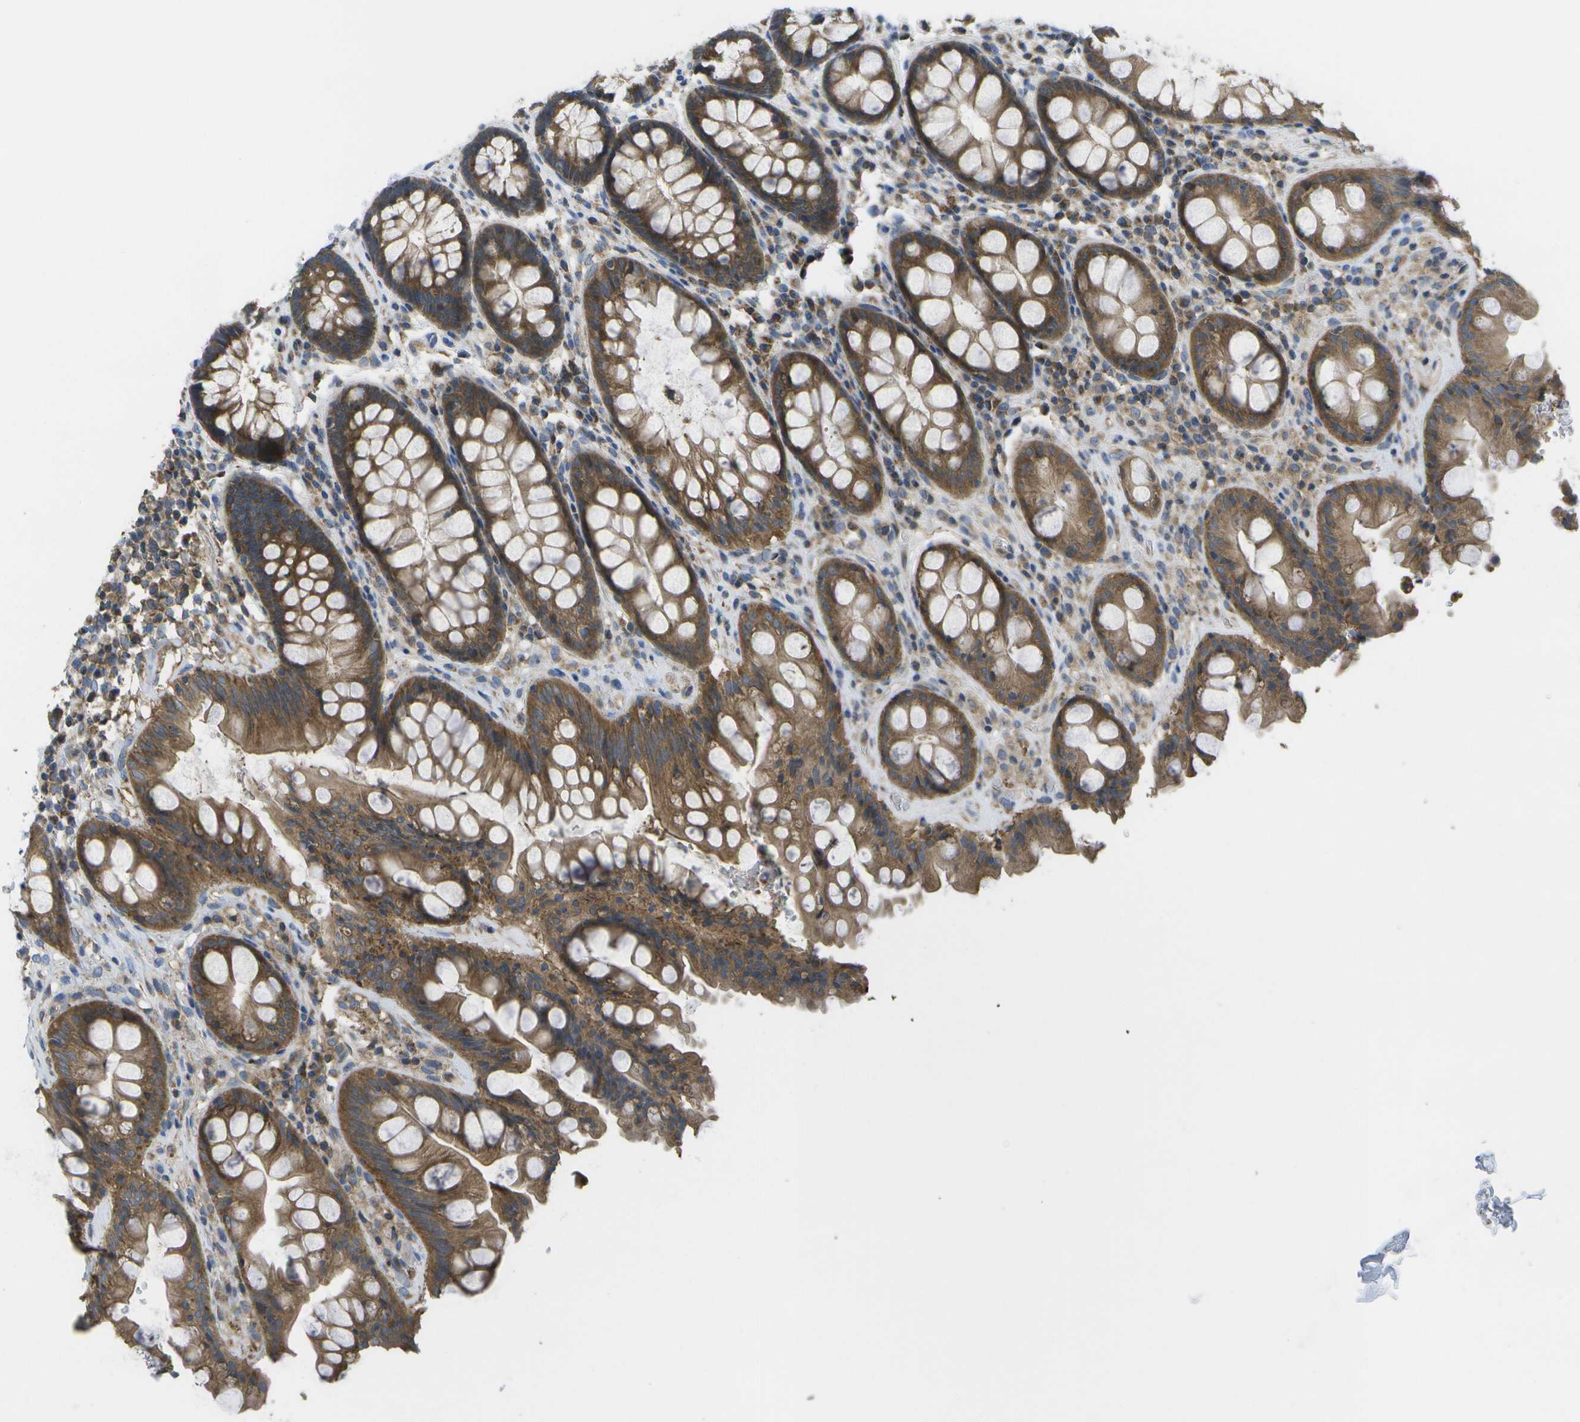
{"staining": {"intensity": "strong", "quantity": ">75%", "location": "cytoplasmic/membranous"}, "tissue": "rectum", "cell_type": "Glandular cells", "image_type": "normal", "snomed": [{"axis": "morphology", "description": "Normal tissue, NOS"}, {"axis": "topography", "description": "Rectum"}], "caption": "The histopathology image shows staining of normal rectum, revealing strong cytoplasmic/membranous protein staining (brown color) within glandular cells. The staining was performed using DAB (3,3'-diaminobenzidine), with brown indicating positive protein expression. Nuclei are stained blue with hematoxylin.", "gene": "DPM3", "patient": {"sex": "male", "age": 64}}